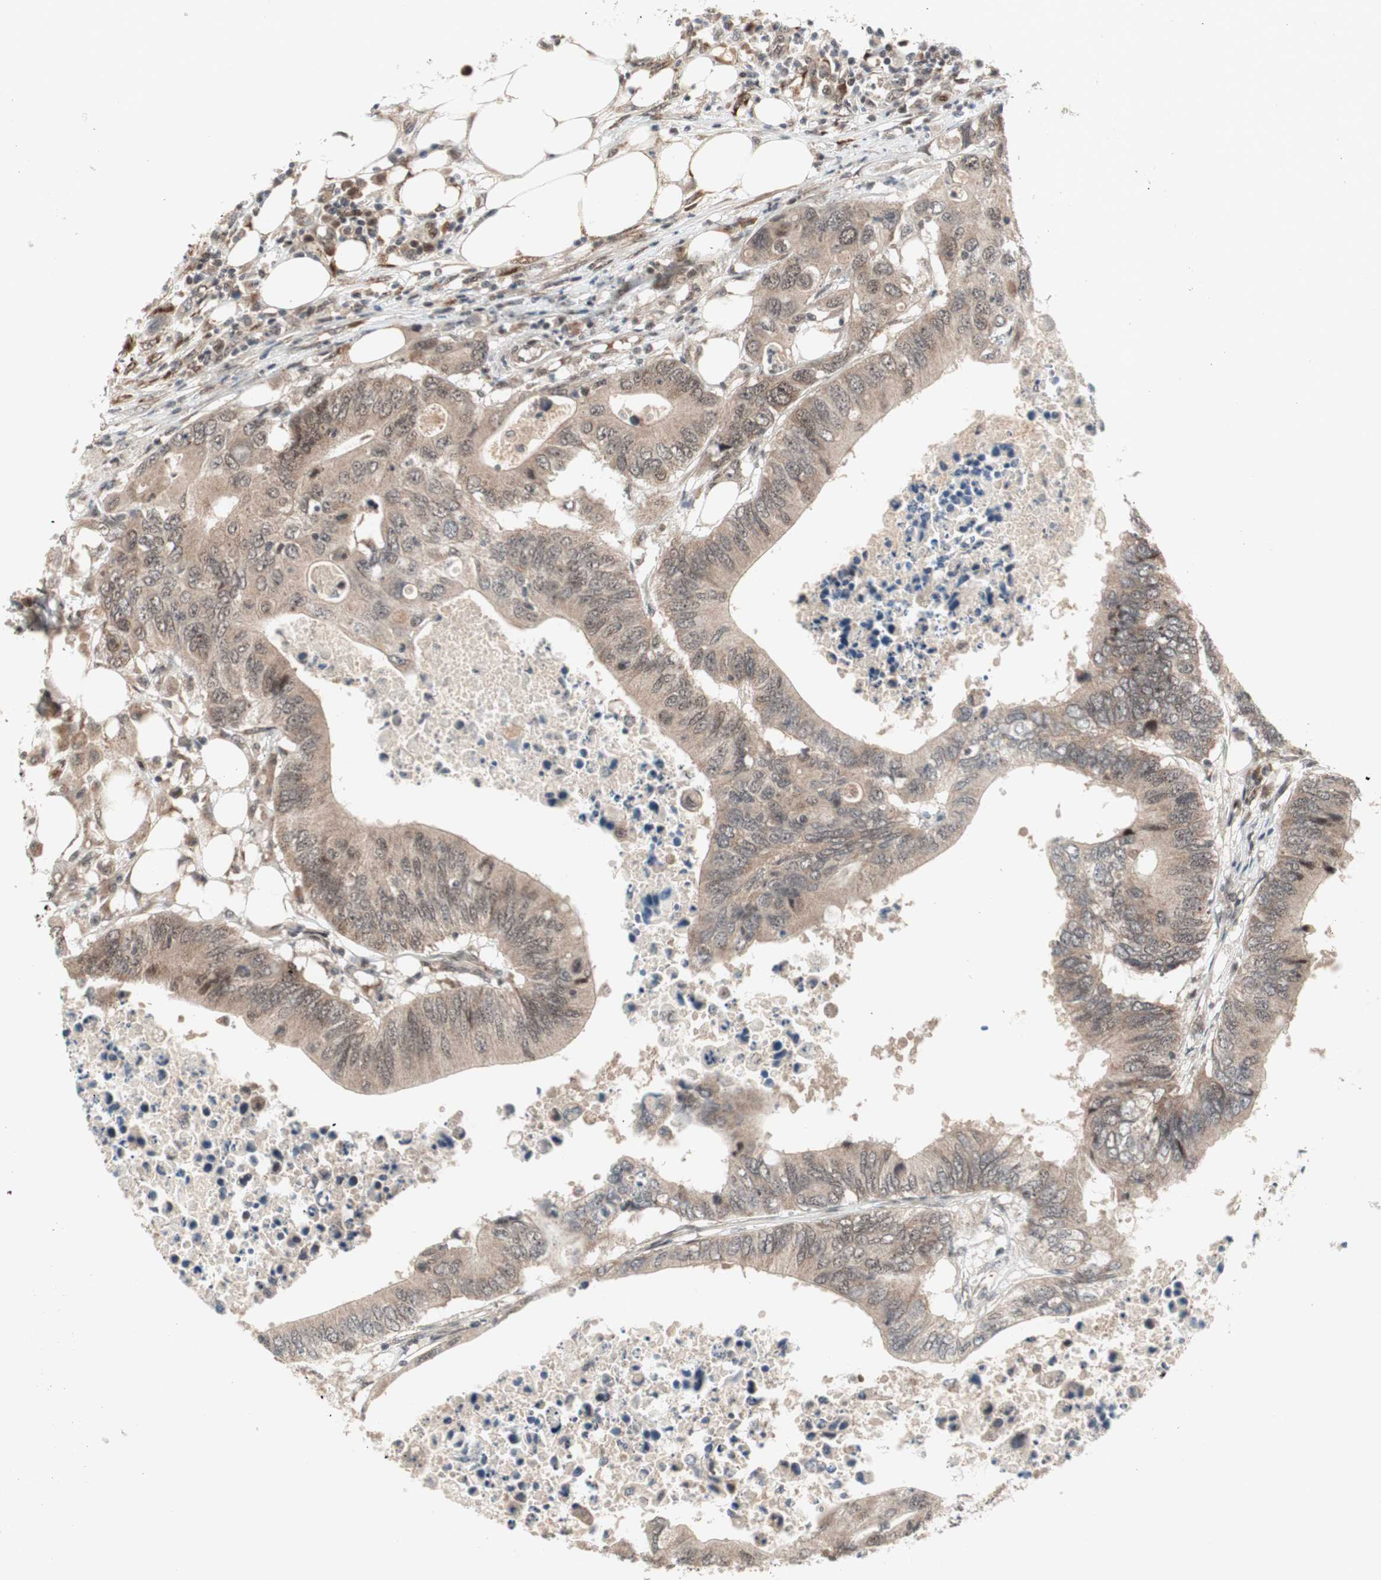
{"staining": {"intensity": "weak", "quantity": ">75%", "location": "cytoplasmic/membranous,nuclear"}, "tissue": "colorectal cancer", "cell_type": "Tumor cells", "image_type": "cancer", "snomed": [{"axis": "morphology", "description": "Adenocarcinoma, NOS"}, {"axis": "topography", "description": "Colon"}], "caption": "This micrograph exhibits colorectal cancer stained with immunohistochemistry to label a protein in brown. The cytoplasmic/membranous and nuclear of tumor cells show weak positivity for the protein. Nuclei are counter-stained blue.", "gene": "TCF12", "patient": {"sex": "male", "age": 71}}